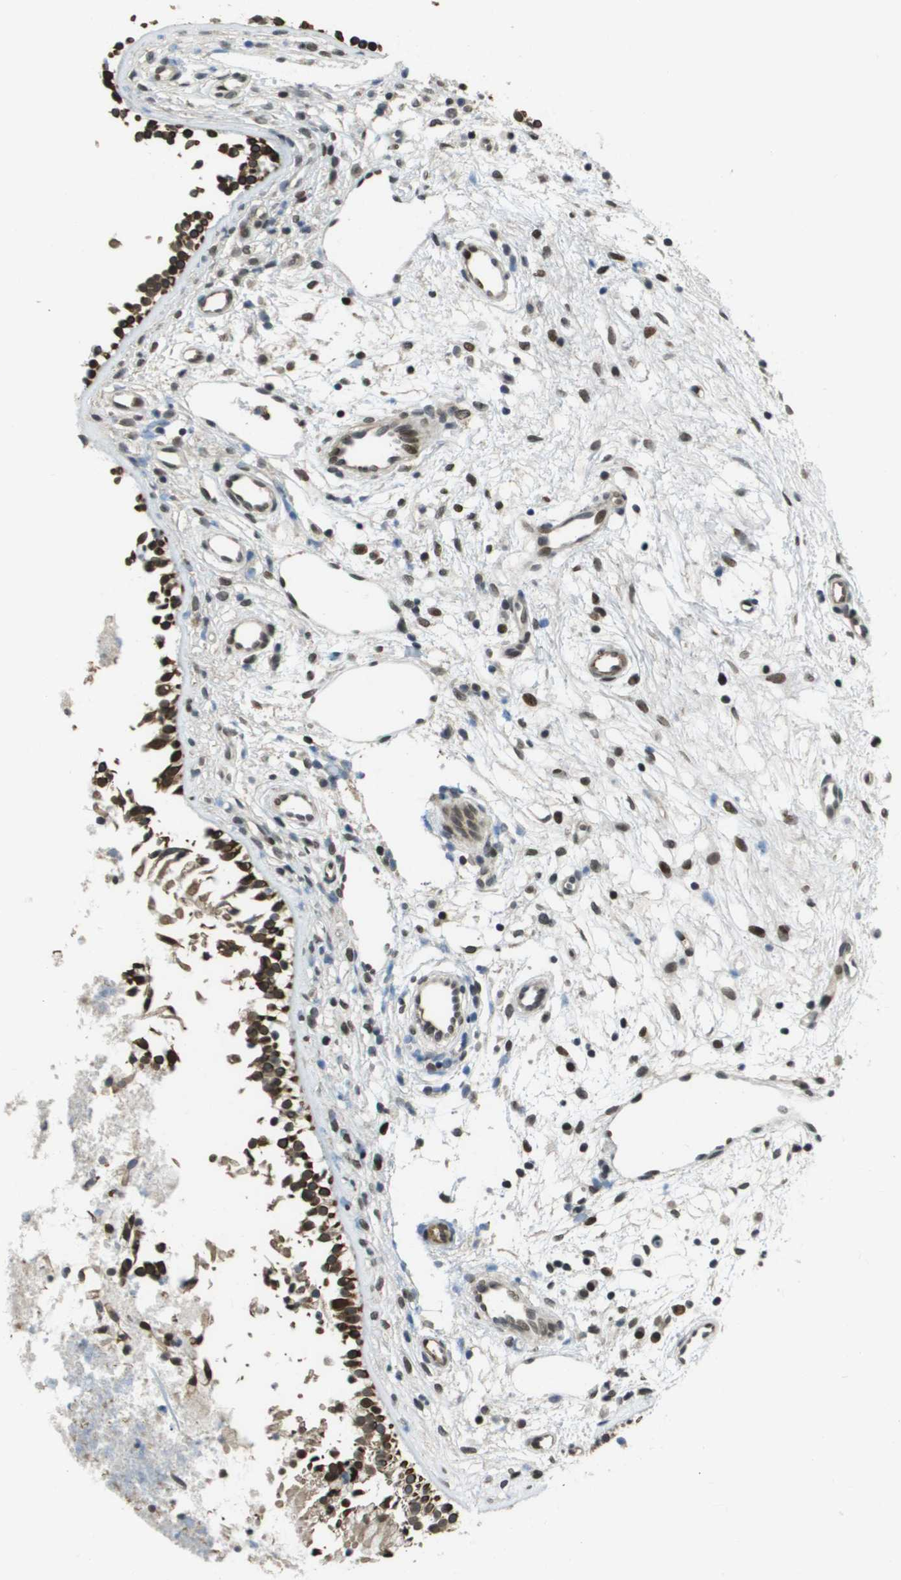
{"staining": {"intensity": "strong", "quantity": ">75%", "location": "cytoplasmic/membranous,nuclear"}, "tissue": "nasopharynx", "cell_type": "Respiratory epithelial cells", "image_type": "normal", "snomed": [{"axis": "morphology", "description": "Normal tissue, NOS"}, {"axis": "topography", "description": "Nasopharynx"}], "caption": "Brown immunohistochemical staining in benign nasopharynx exhibits strong cytoplasmic/membranous,nuclear expression in approximately >75% of respiratory epithelial cells.", "gene": "KAT5", "patient": {"sex": "male", "age": 21}}